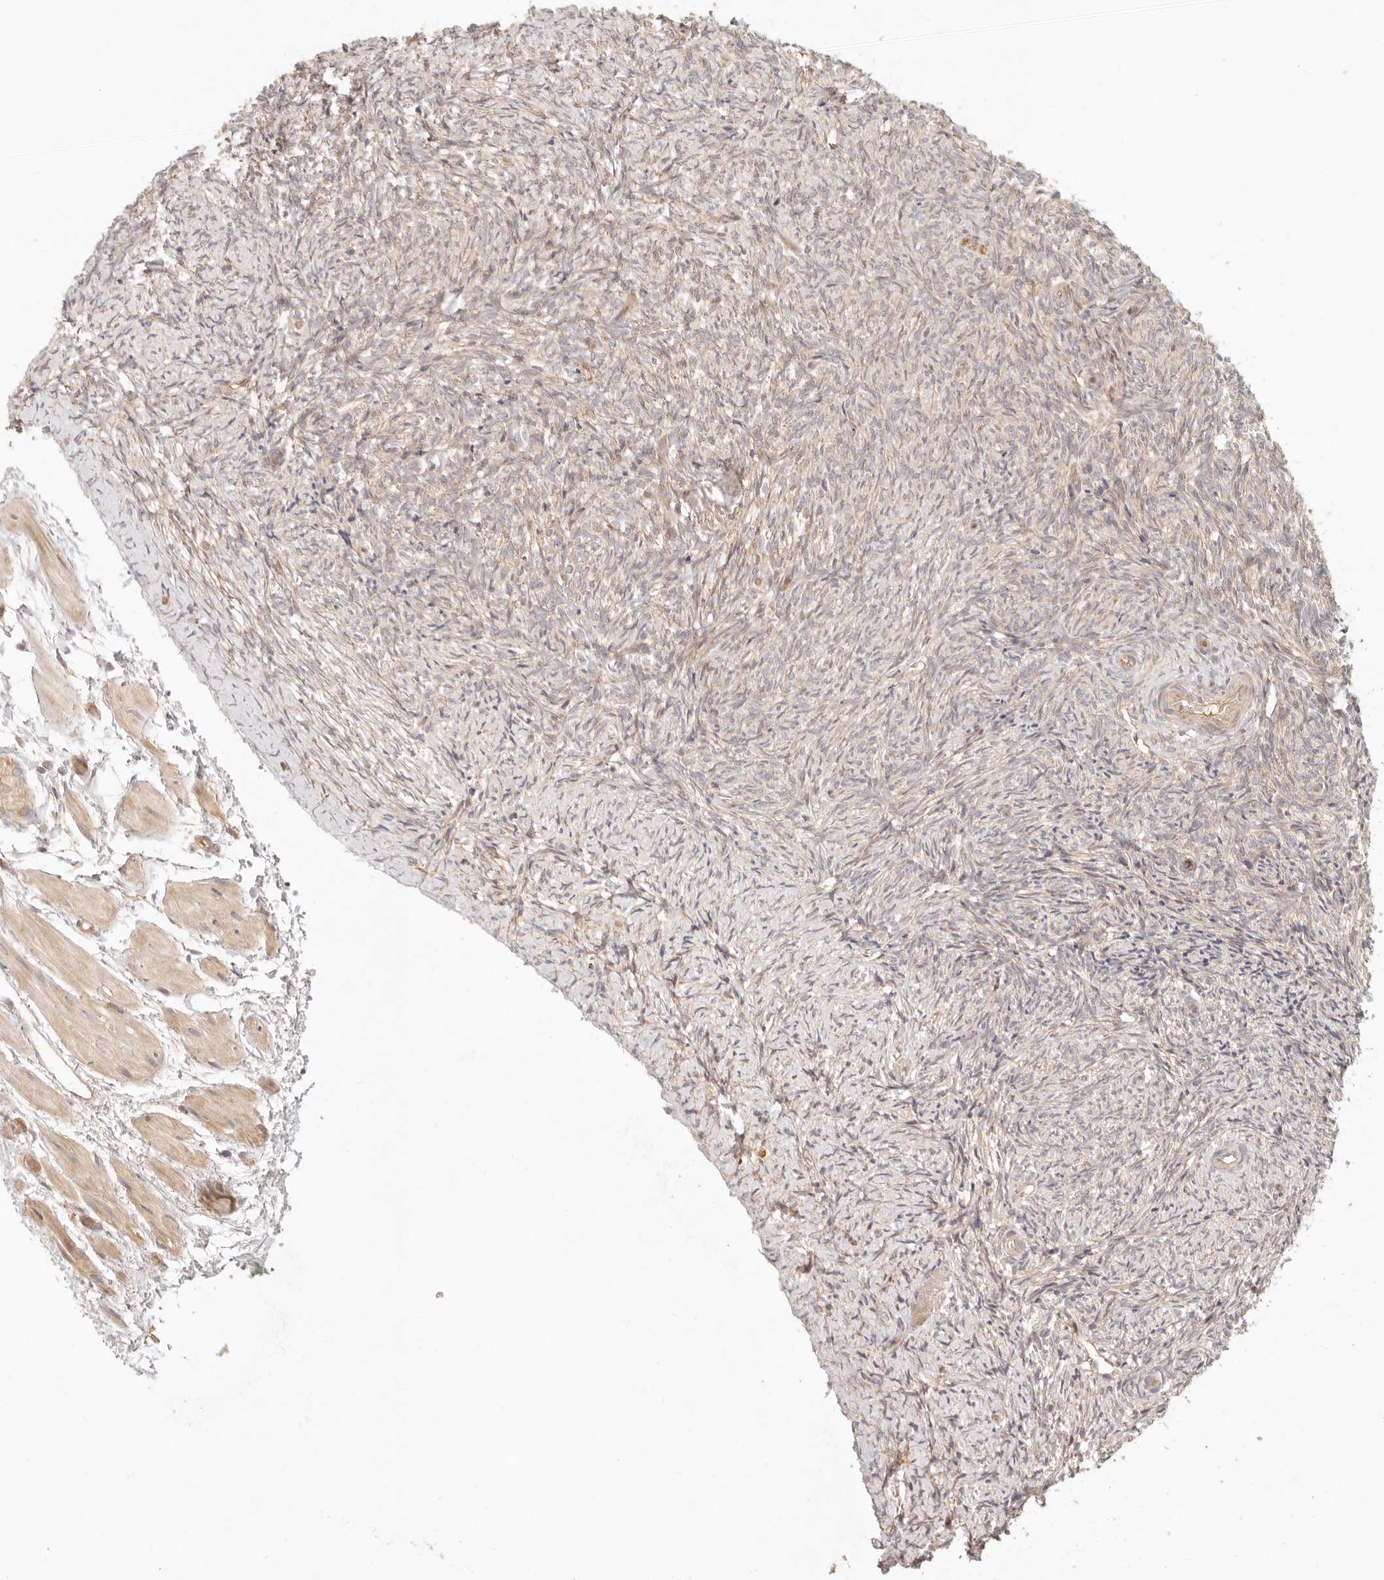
{"staining": {"intensity": "weak", "quantity": ">75%", "location": "cytoplasmic/membranous"}, "tissue": "ovary", "cell_type": "Follicle cells", "image_type": "normal", "snomed": [{"axis": "morphology", "description": "Normal tissue, NOS"}, {"axis": "topography", "description": "Ovary"}], "caption": "Protein expression analysis of normal ovary reveals weak cytoplasmic/membranous staining in approximately >75% of follicle cells. (DAB (3,3'-diaminobenzidine) = brown stain, brightfield microscopy at high magnification).", "gene": "PPP1R3B", "patient": {"sex": "female", "age": 41}}